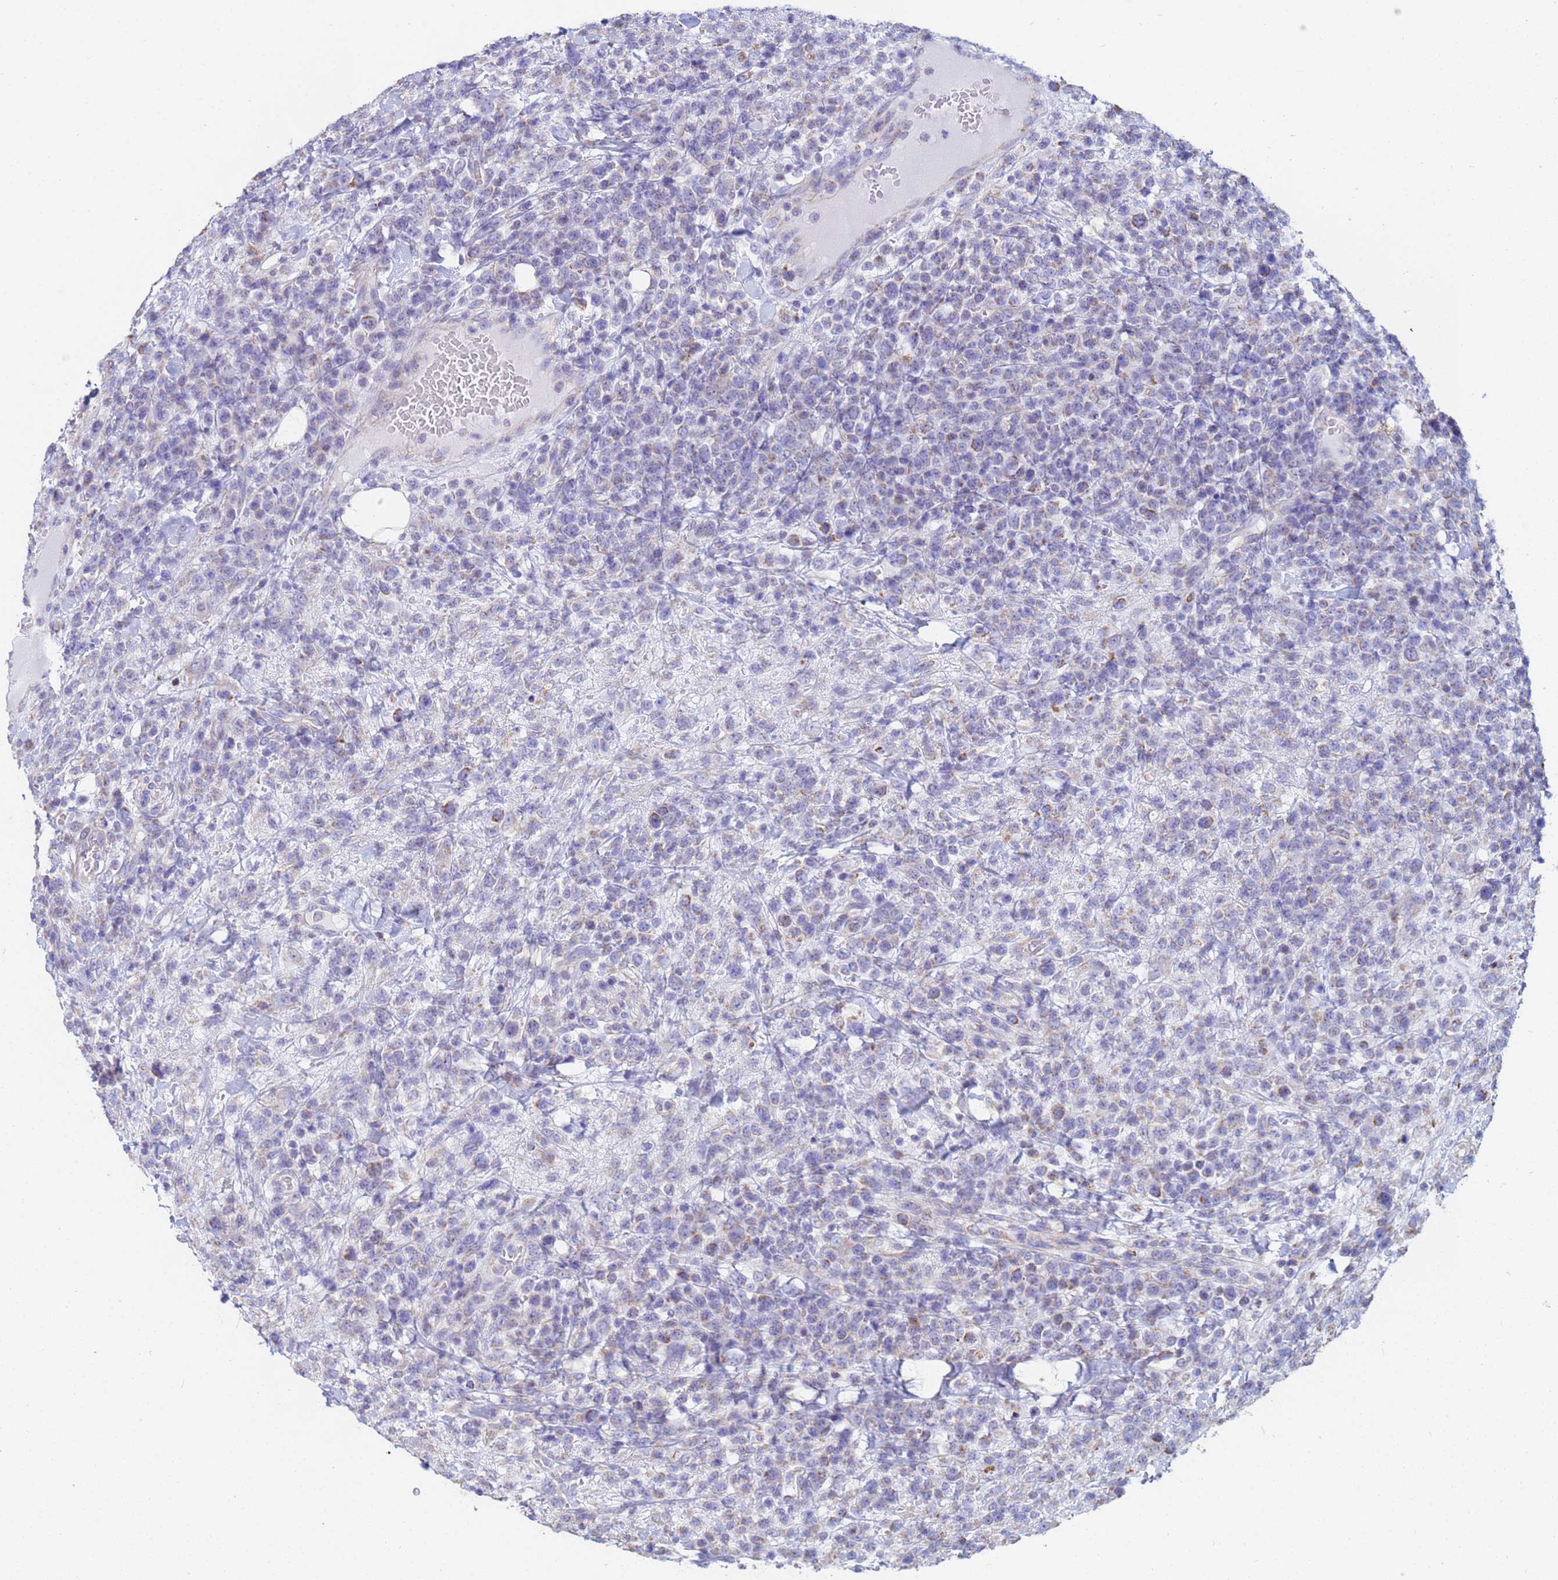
{"staining": {"intensity": "negative", "quantity": "none", "location": "none"}, "tissue": "lymphoma", "cell_type": "Tumor cells", "image_type": "cancer", "snomed": [{"axis": "morphology", "description": "Malignant lymphoma, non-Hodgkin's type, High grade"}, {"axis": "topography", "description": "Colon"}], "caption": "Photomicrograph shows no protein expression in tumor cells of malignant lymphoma, non-Hodgkin's type (high-grade) tissue.", "gene": "UQCRH", "patient": {"sex": "female", "age": 53}}